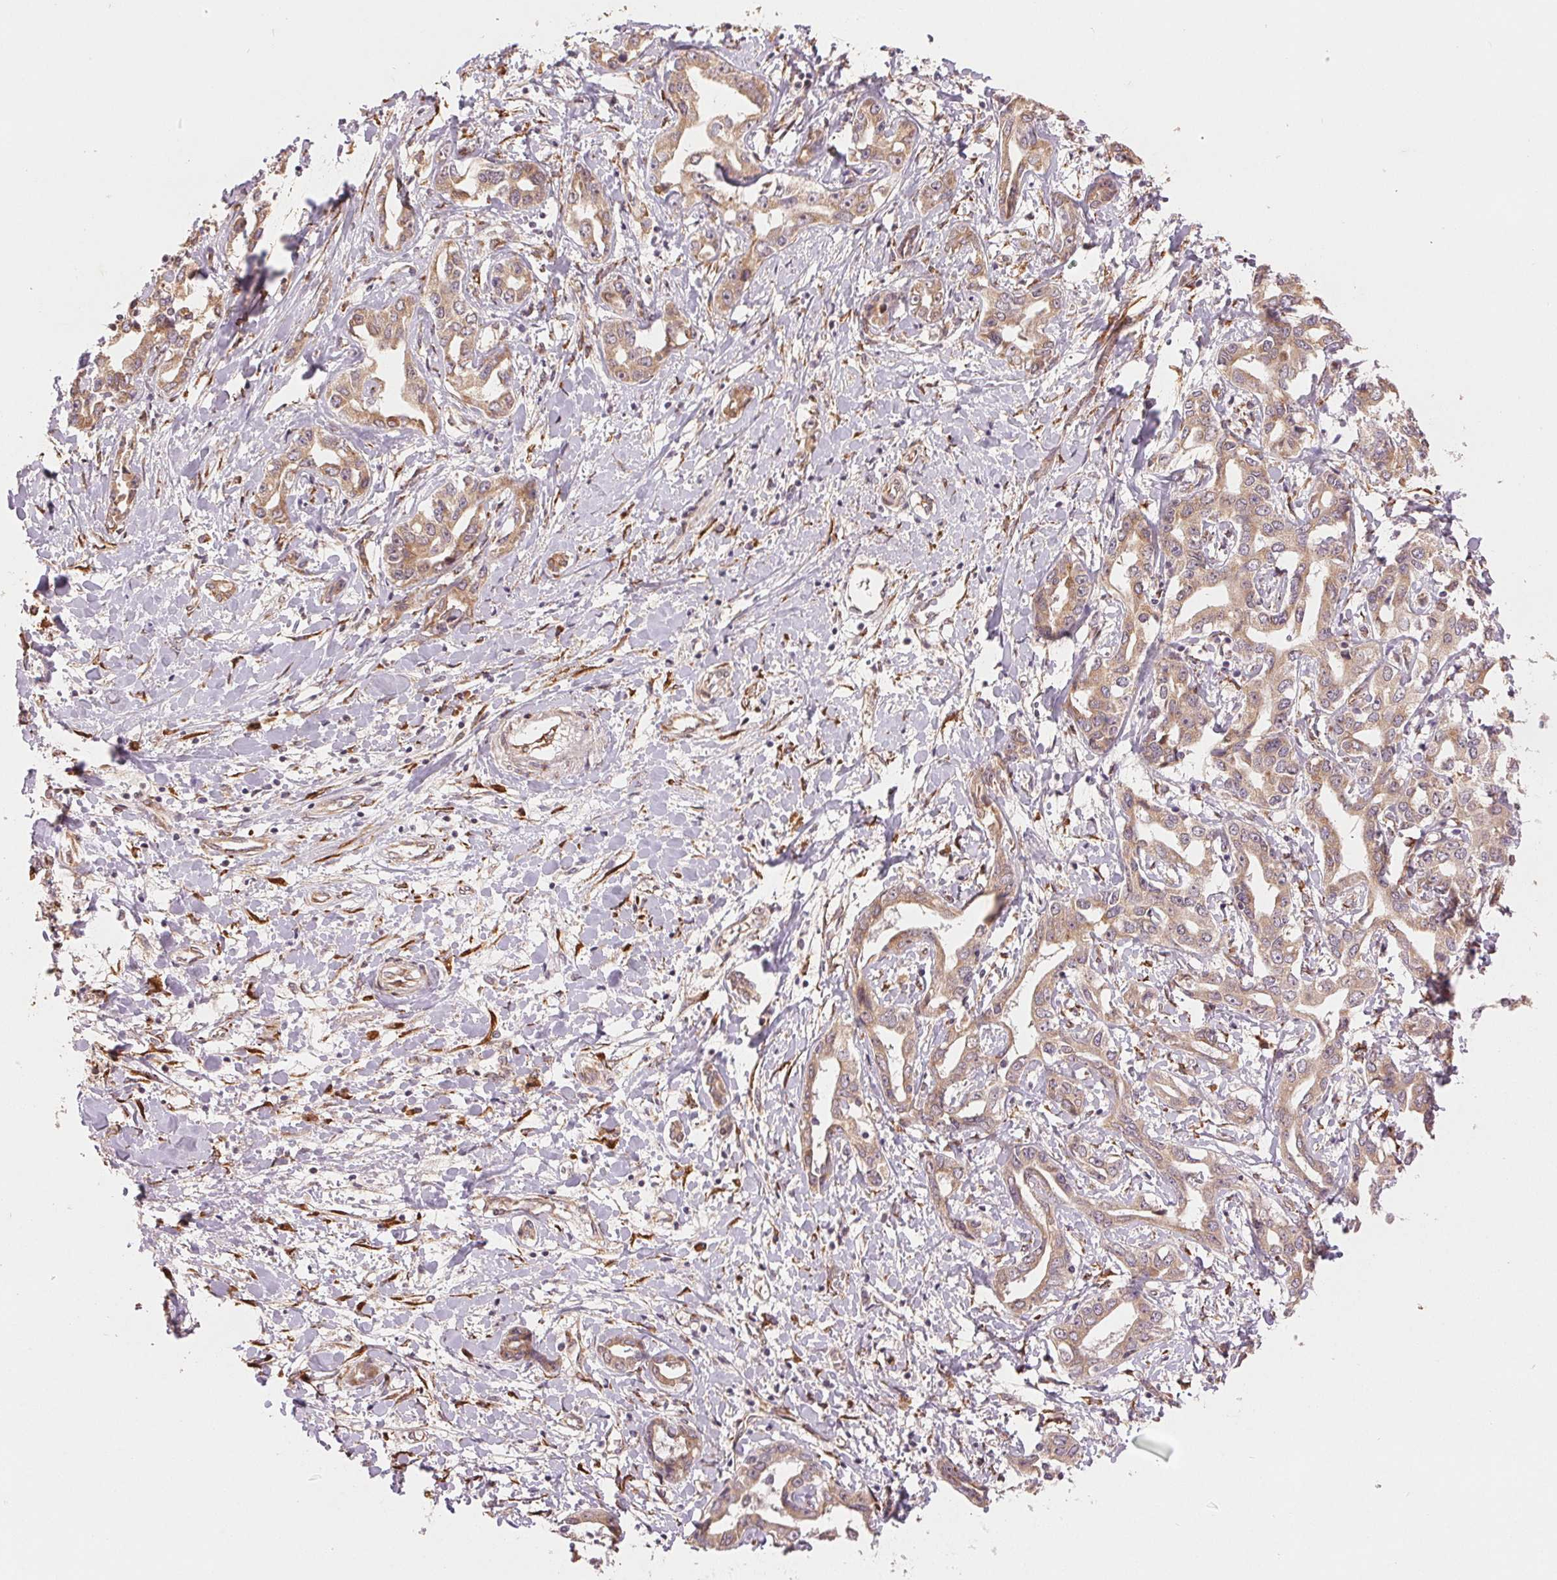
{"staining": {"intensity": "weak", "quantity": ">75%", "location": "cytoplasmic/membranous"}, "tissue": "liver cancer", "cell_type": "Tumor cells", "image_type": "cancer", "snomed": [{"axis": "morphology", "description": "Cholangiocarcinoma"}, {"axis": "topography", "description": "Liver"}], "caption": "High-magnification brightfield microscopy of liver cancer (cholangiocarcinoma) stained with DAB (3,3'-diaminobenzidine) (brown) and counterstained with hematoxylin (blue). tumor cells exhibit weak cytoplasmic/membranous positivity is seen in approximately>75% of cells.", "gene": "SLC20A1", "patient": {"sex": "male", "age": 59}}